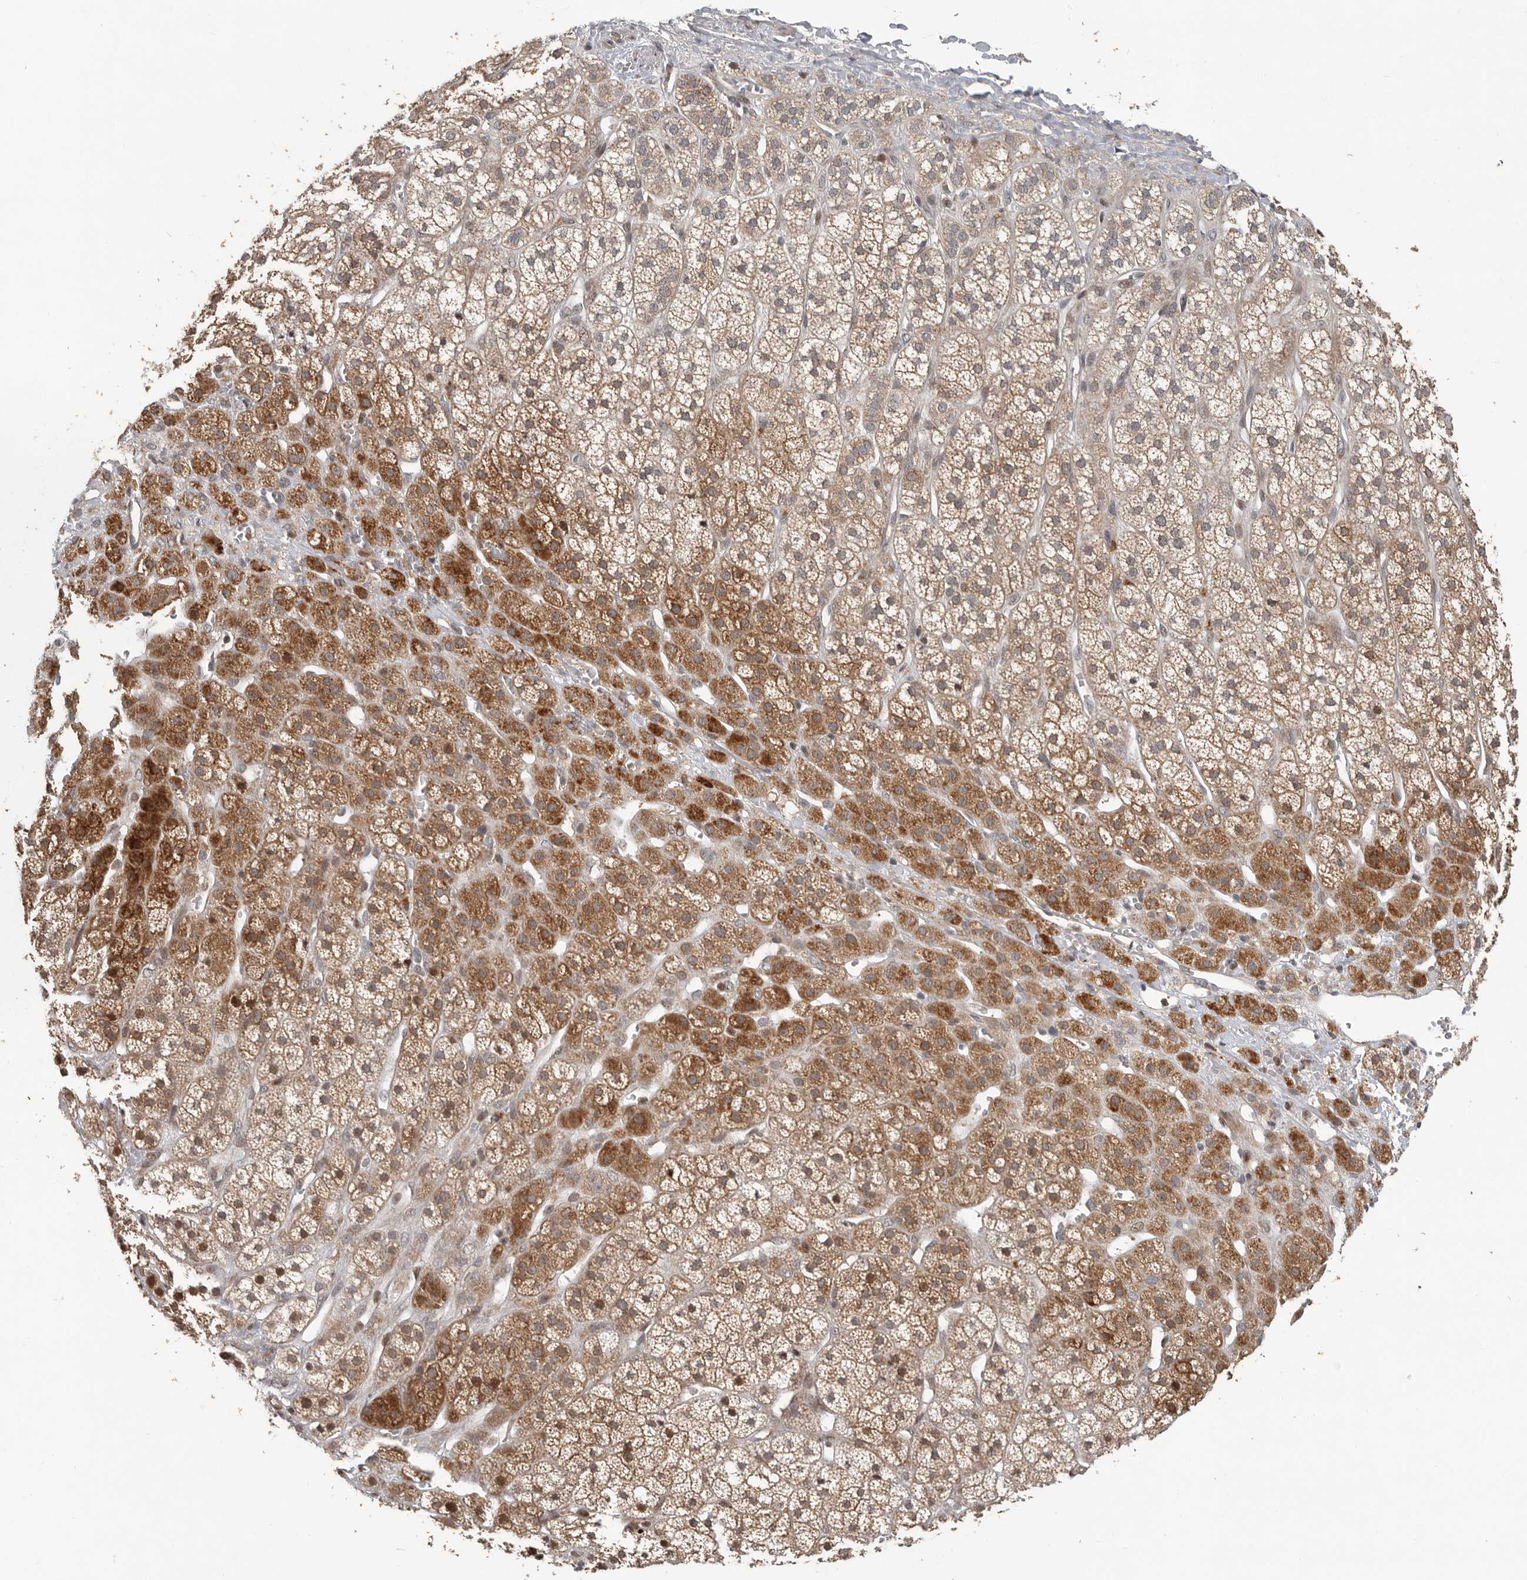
{"staining": {"intensity": "strong", "quantity": ">75%", "location": "cytoplasmic/membranous"}, "tissue": "adrenal gland", "cell_type": "Glandular cells", "image_type": "normal", "snomed": [{"axis": "morphology", "description": "Normal tissue, NOS"}, {"axis": "topography", "description": "Adrenal gland"}], "caption": "Human adrenal gland stained for a protein (brown) exhibits strong cytoplasmic/membranous positive positivity in approximately >75% of glandular cells.", "gene": "RABIF", "patient": {"sex": "male", "age": 56}}